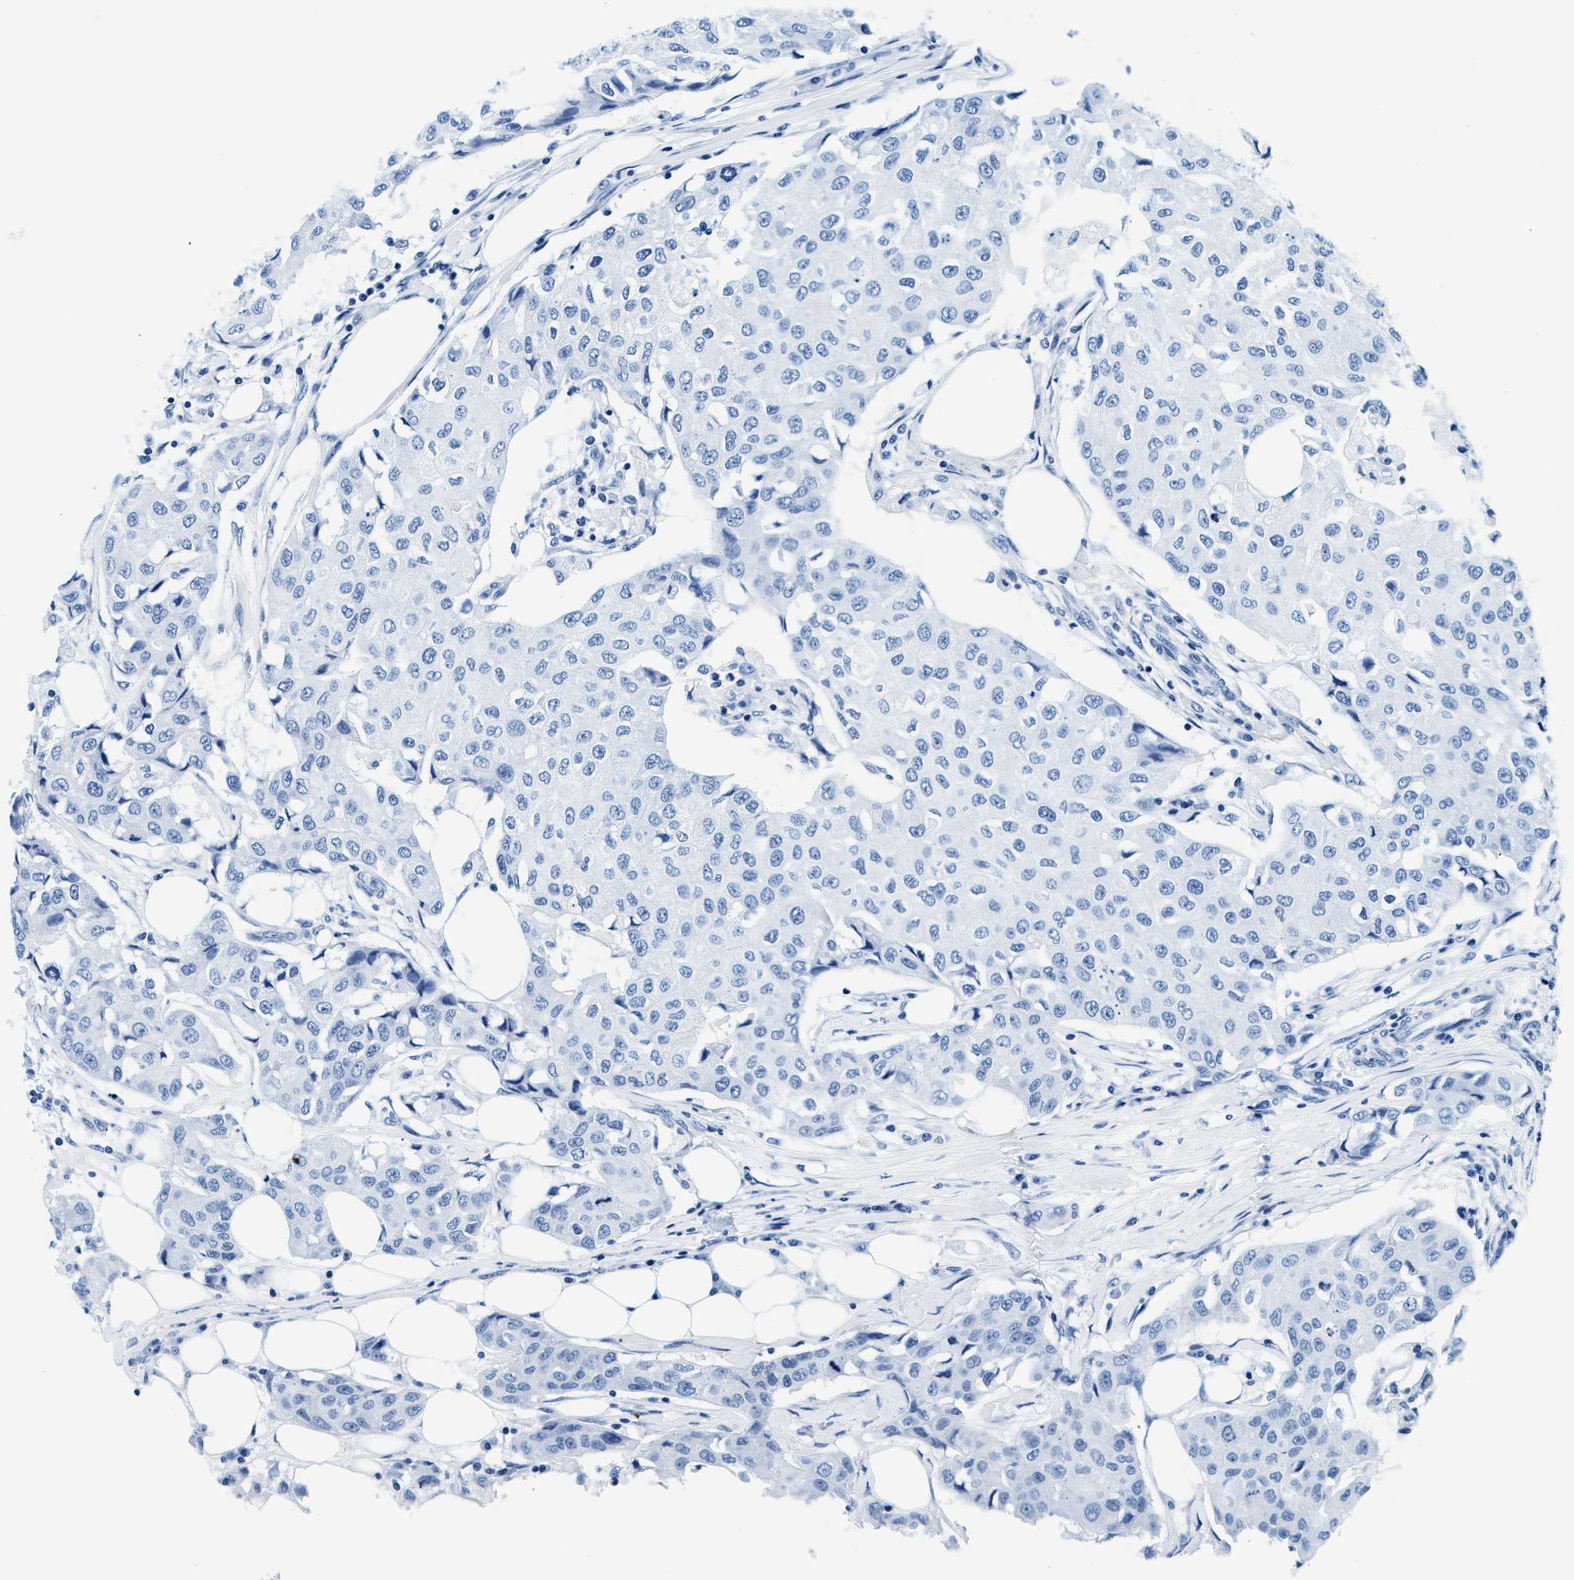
{"staining": {"intensity": "negative", "quantity": "none", "location": "none"}, "tissue": "breast cancer", "cell_type": "Tumor cells", "image_type": "cancer", "snomed": [{"axis": "morphology", "description": "Duct carcinoma"}, {"axis": "topography", "description": "Breast"}], "caption": "High magnification brightfield microscopy of infiltrating ductal carcinoma (breast) stained with DAB (brown) and counterstained with hematoxylin (blue): tumor cells show no significant staining.", "gene": "SLFN11", "patient": {"sex": "female", "age": 80}}